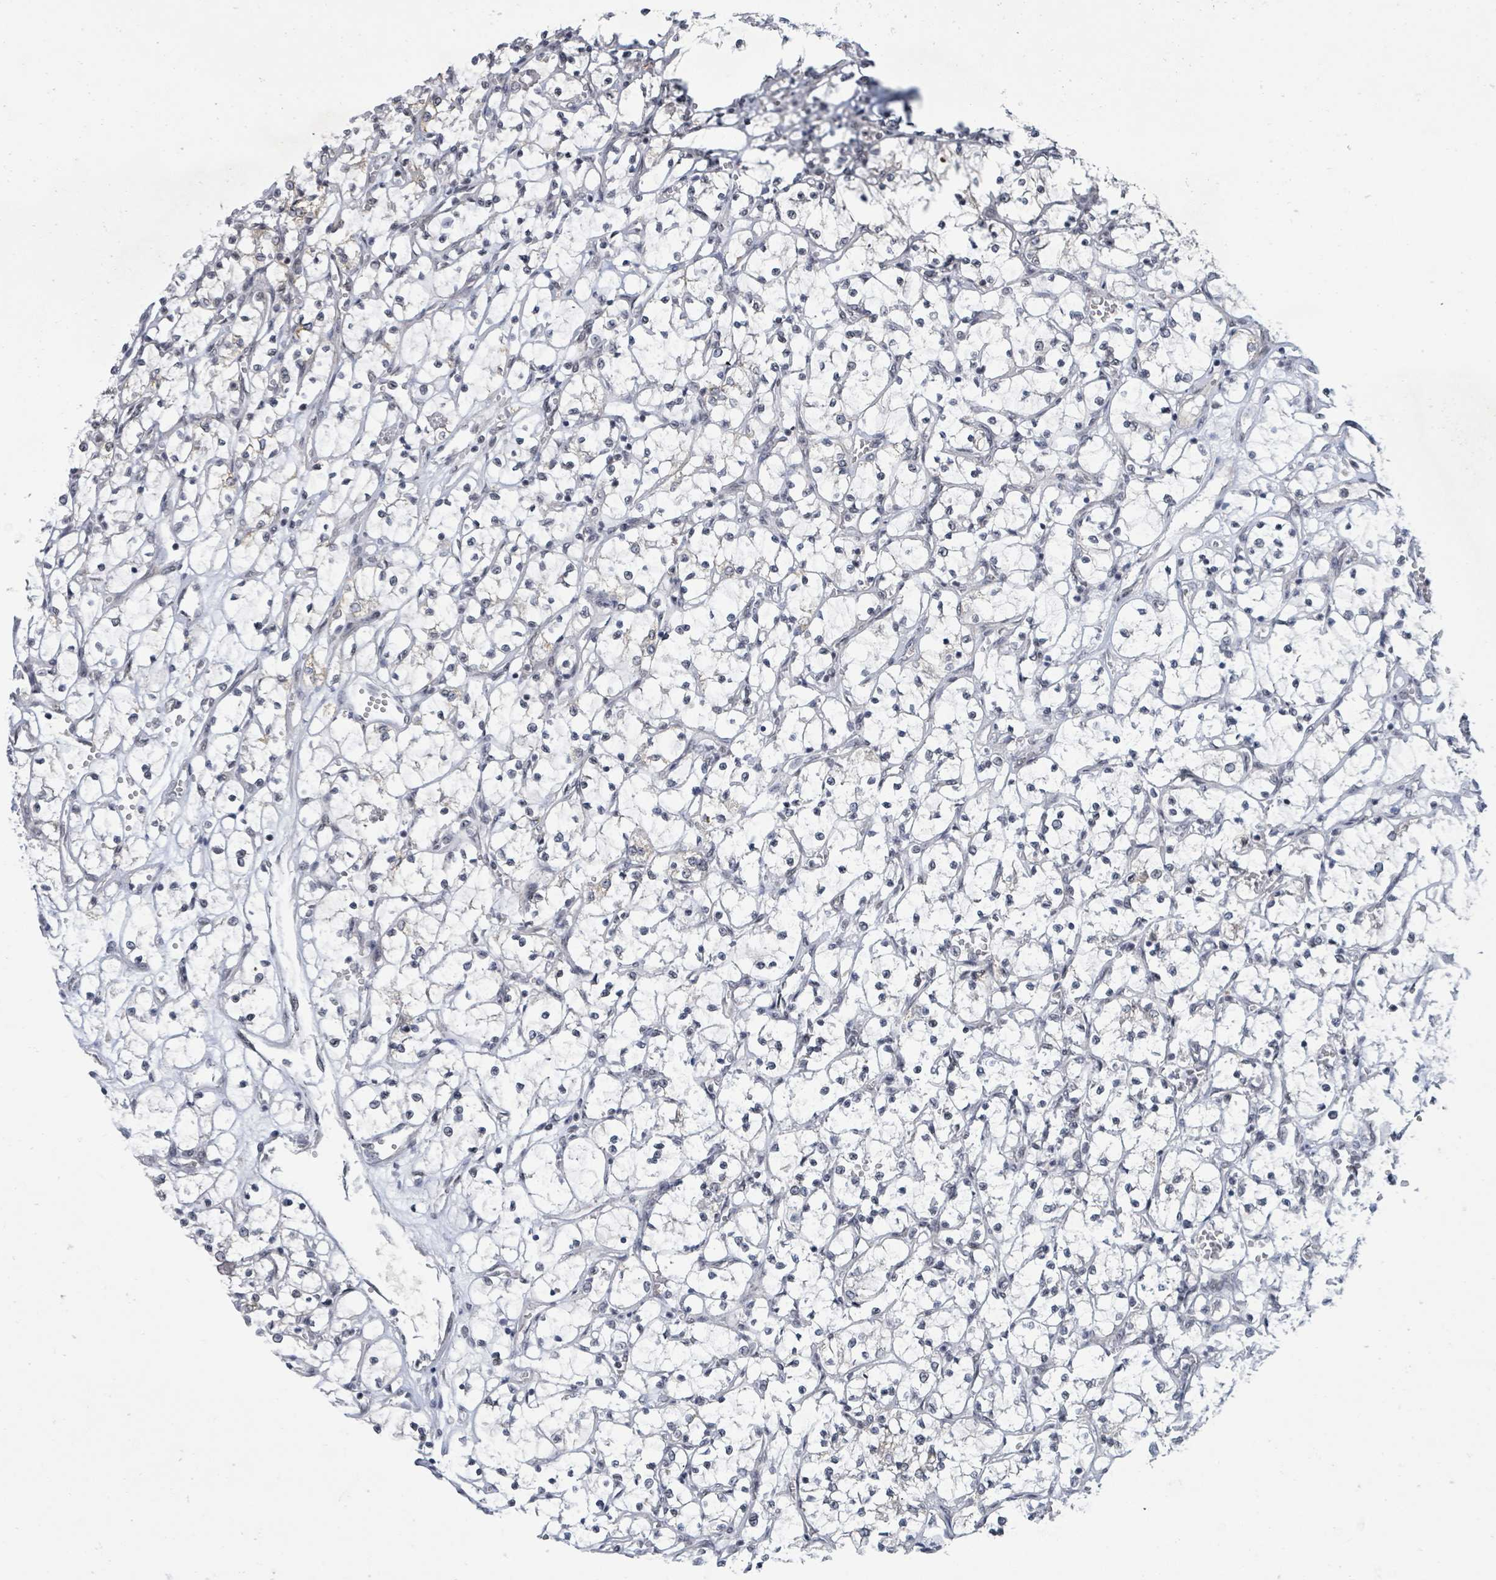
{"staining": {"intensity": "negative", "quantity": "none", "location": "none"}, "tissue": "renal cancer", "cell_type": "Tumor cells", "image_type": "cancer", "snomed": [{"axis": "morphology", "description": "Adenocarcinoma, NOS"}, {"axis": "topography", "description": "Kidney"}], "caption": "Renal cancer (adenocarcinoma) was stained to show a protein in brown. There is no significant staining in tumor cells.", "gene": "BANP", "patient": {"sex": "female", "age": 69}}